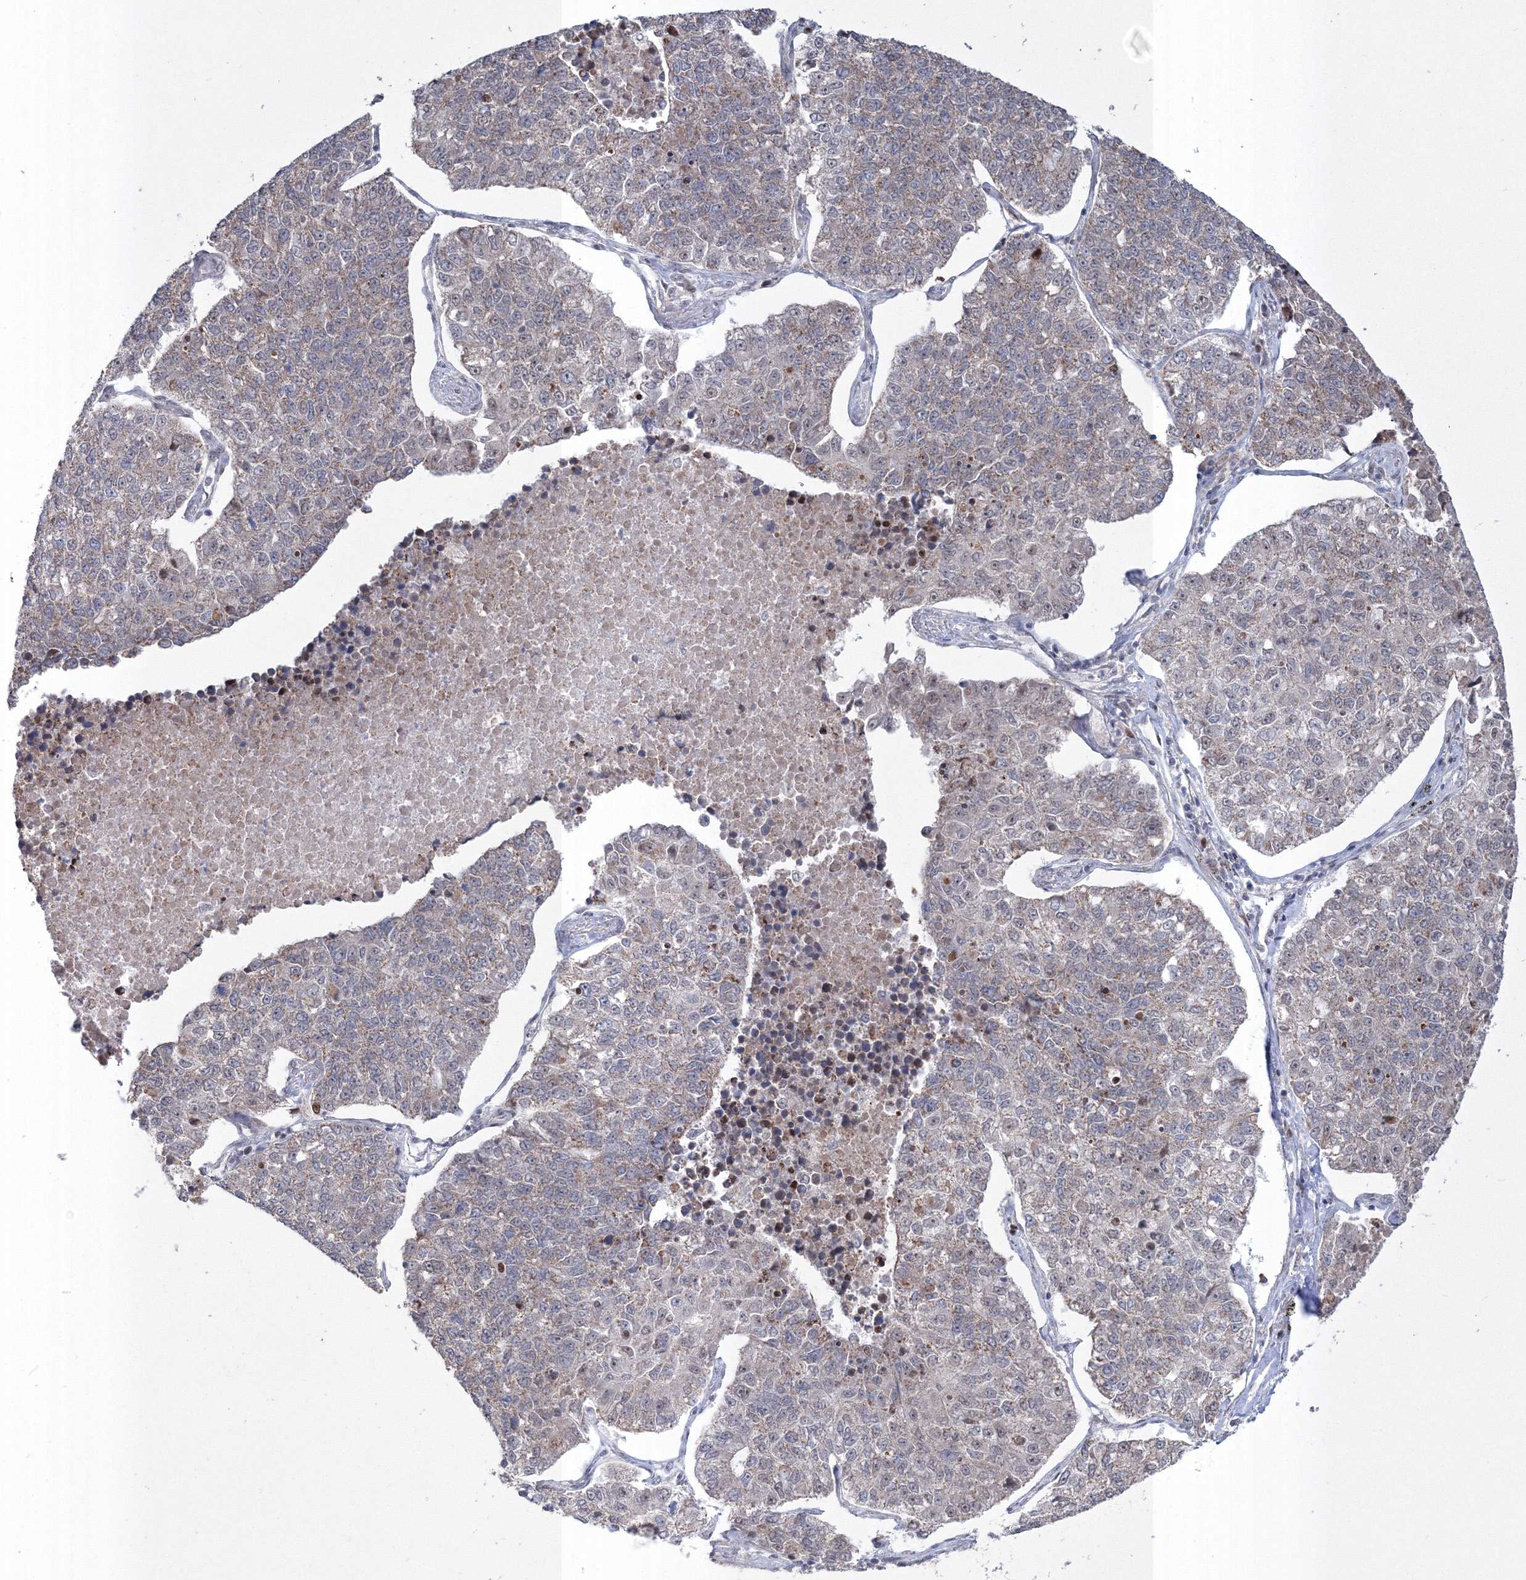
{"staining": {"intensity": "weak", "quantity": ">75%", "location": "cytoplasmic/membranous"}, "tissue": "lung cancer", "cell_type": "Tumor cells", "image_type": "cancer", "snomed": [{"axis": "morphology", "description": "Adenocarcinoma, NOS"}, {"axis": "topography", "description": "Lung"}], "caption": "Immunohistochemistry (IHC) of human adenocarcinoma (lung) reveals low levels of weak cytoplasmic/membranous positivity in approximately >75% of tumor cells. (DAB (3,3'-diaminobenzidine) IHC, brown staining for protein, blue staining for nuclei).", "gene": "GRSF1", "patient": {"sex": "male", "age": 49}}